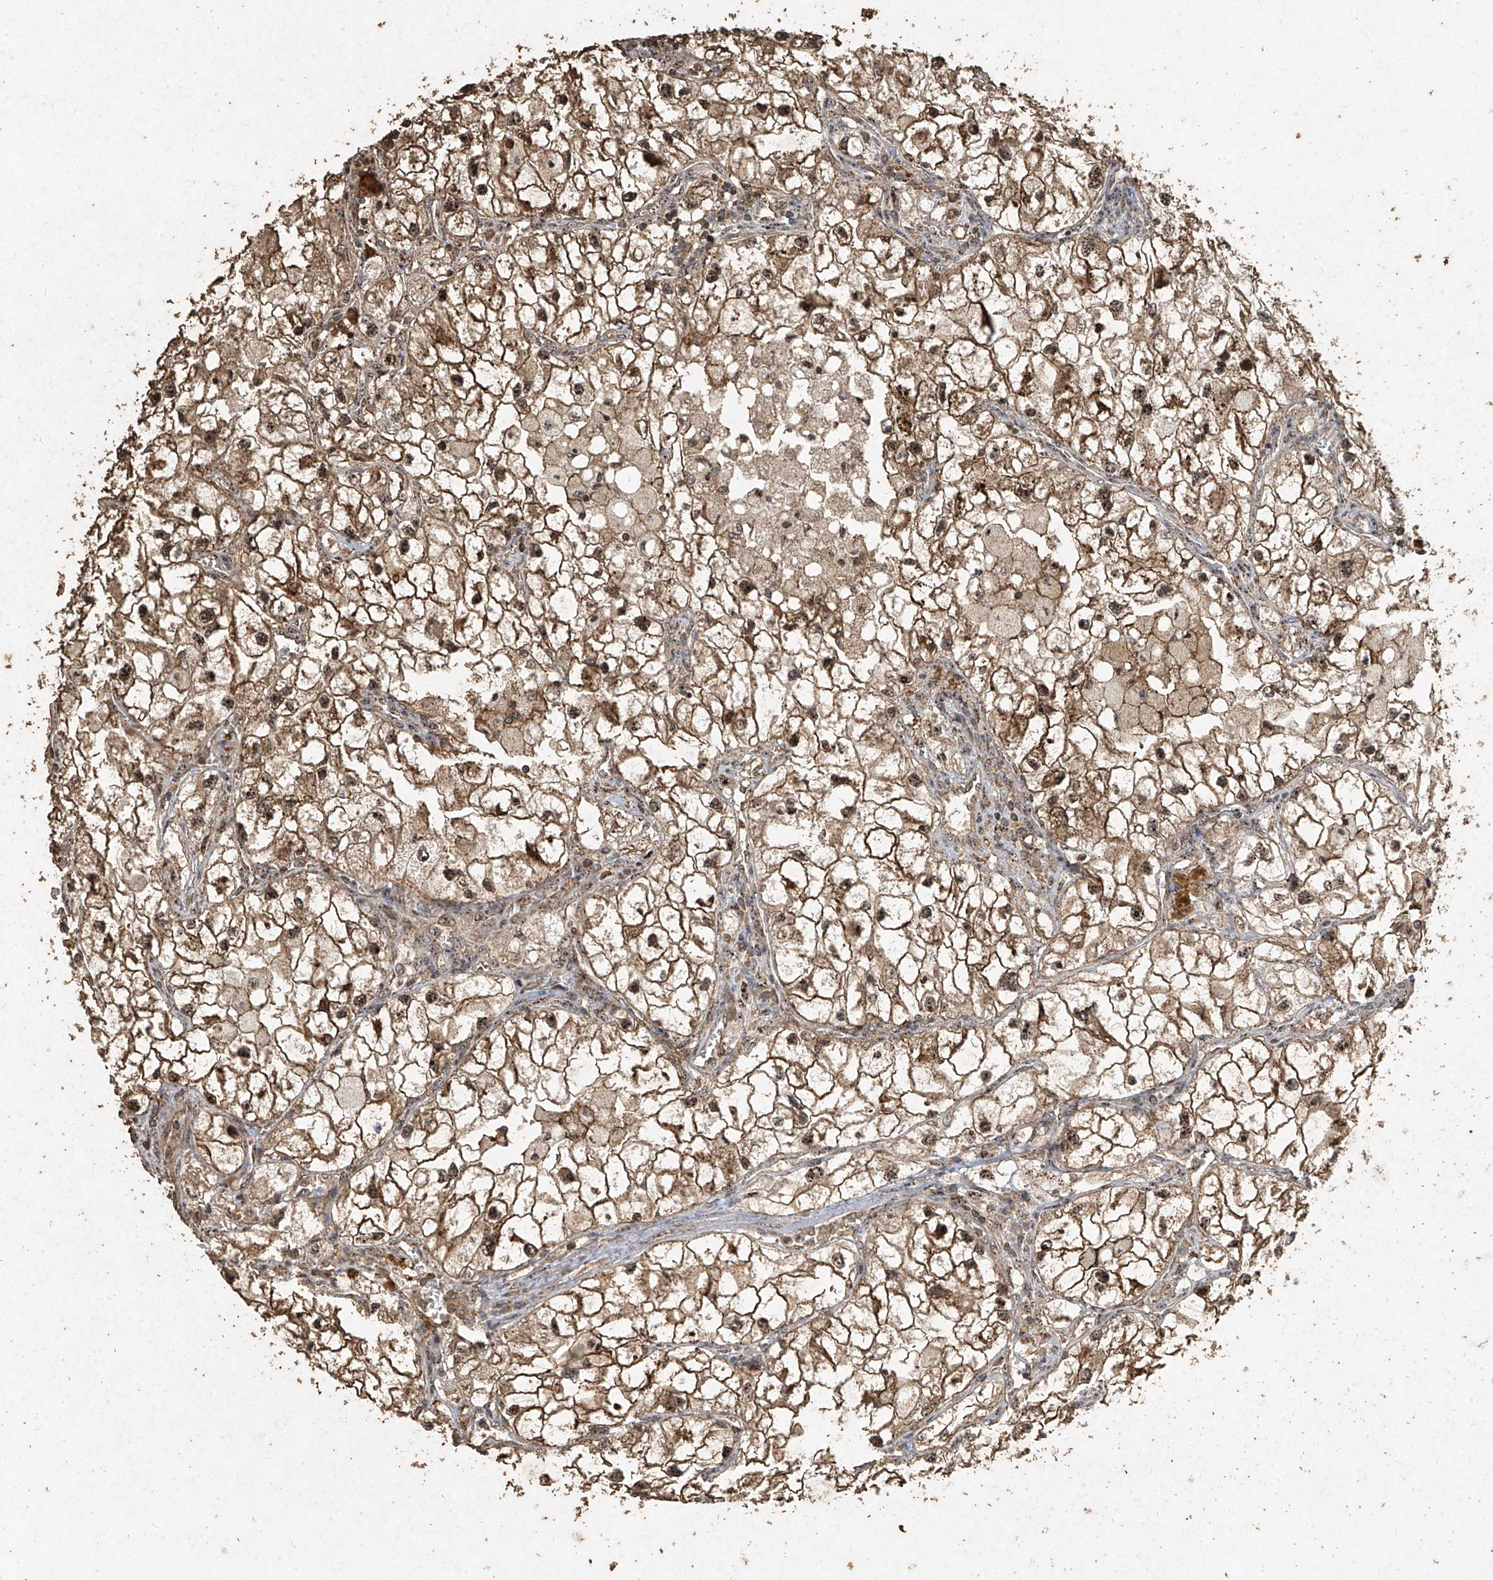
{"staining": {"intensity": "moderate", "quantity": ">75%", "location": "cytoplasmic/membranous,nuclear"}, "tissue": "renal cancer", "cell_type": "Tumor cells", "image_type": "cancer", "snomed": [{"axis": "morphology", "description": "Adenocarcinoma, NOS"}, {"axis": "topography", "description": "Kidney"}], "caption": "A micrograph of human renal cancer (adenocarcinoma) stained for a protein shows moderate cytoplasmic/membranous and nuclear brown staining in tumor cells.", "gene": "ERBB3", "patient": {"sex": "female", "age": 70}}